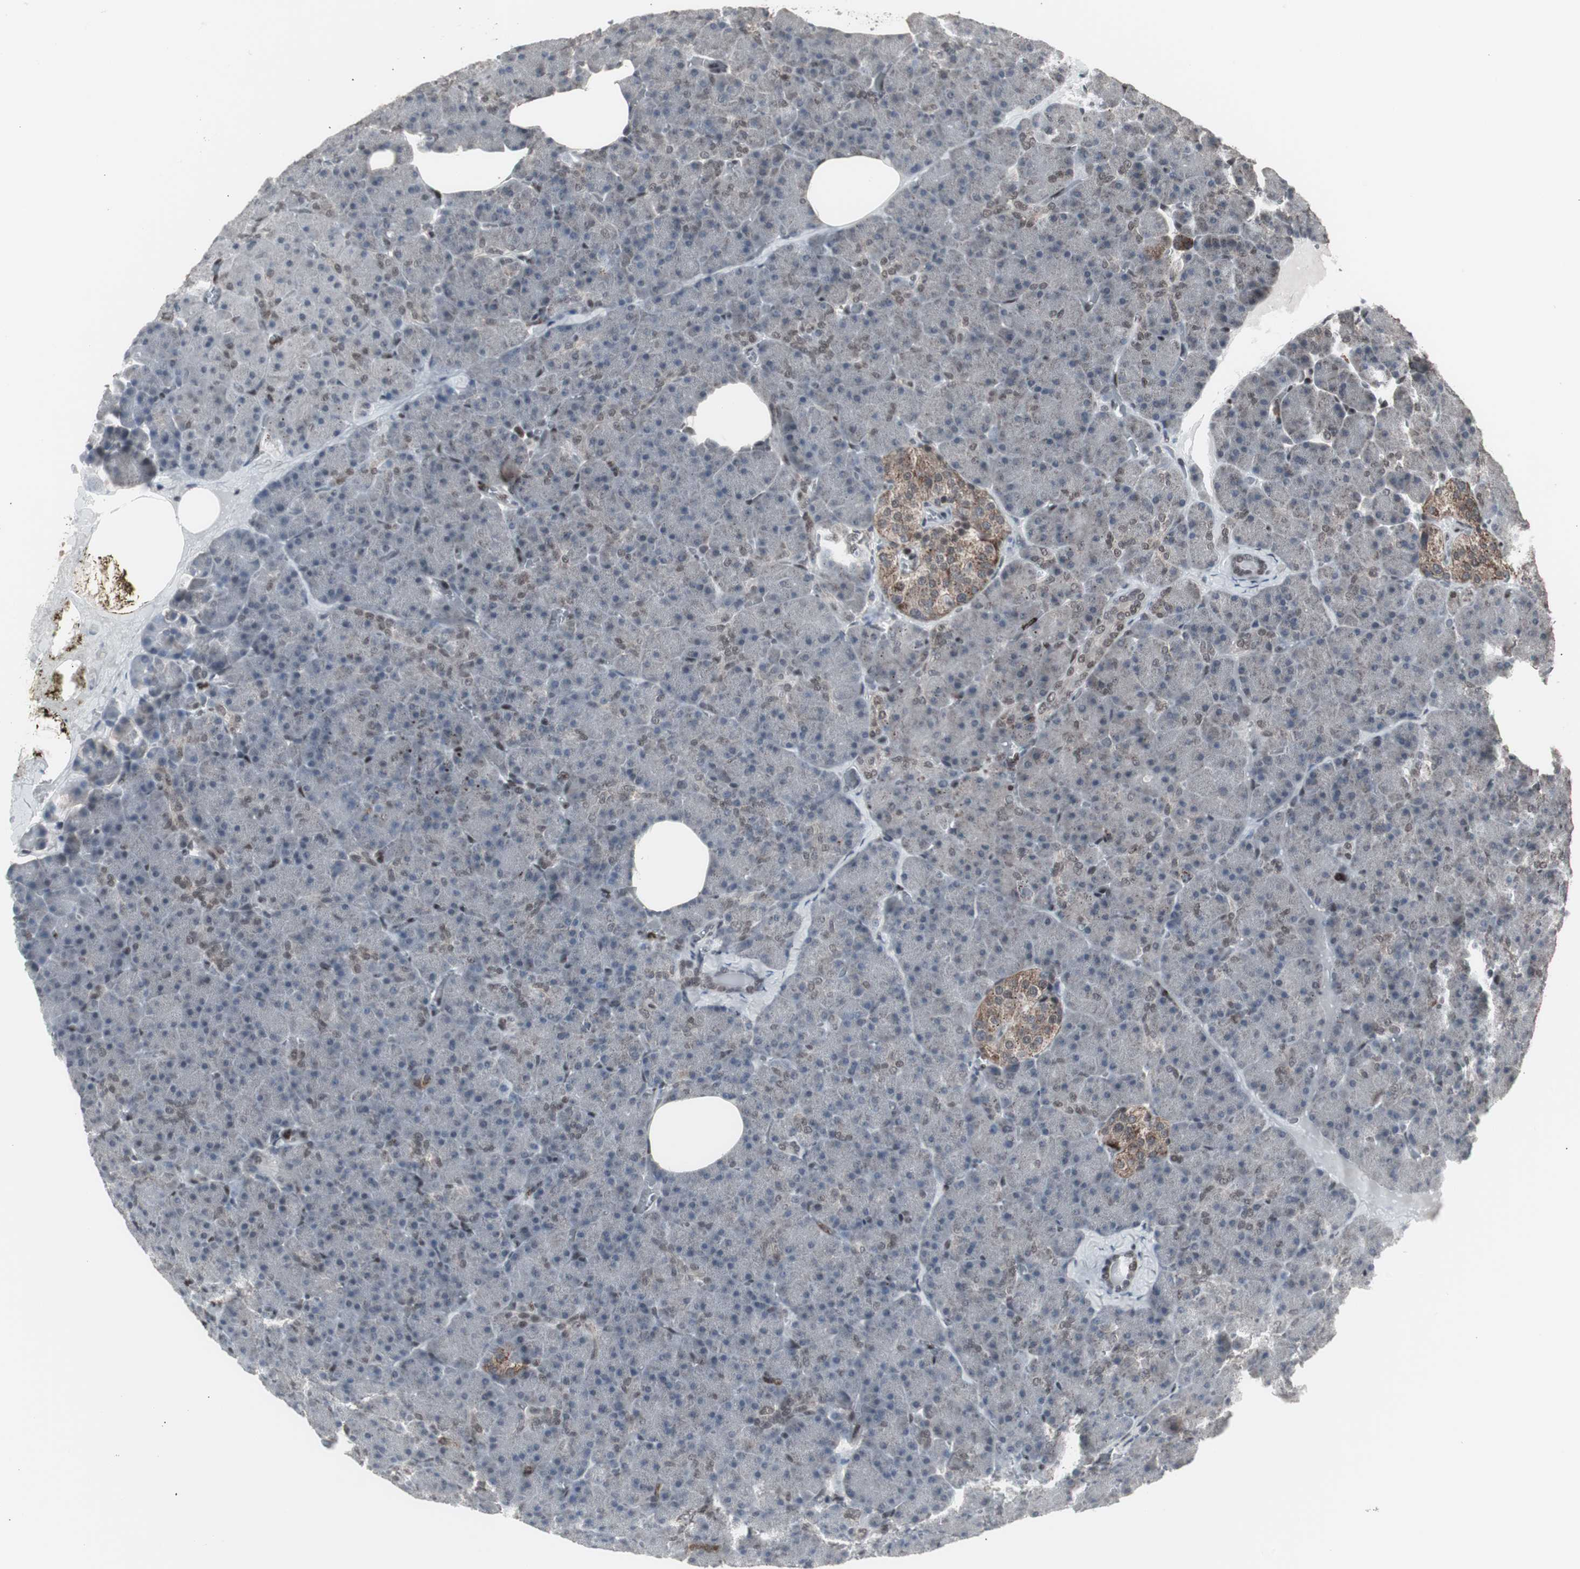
{"staining": {"intensity": "weak", "quantity": "<25%", "location": "nuclear"}, "tissue": "pancreas", "cell_type": "Exocrine glandular cells", "image_type": "normal", "snomed": [{"axis": "morphology", "description": "Normal tissue, NOS"}, {"axis": "topography", "description": "Pancreas"}], "caption": "Immunohistochemistry of benign human pancreas exhibits no staining in exocrine glandular cells. (DAB IHC, high magnification).", "gene": "RXRA", "patient": {"sex": "female", "age": 35}}